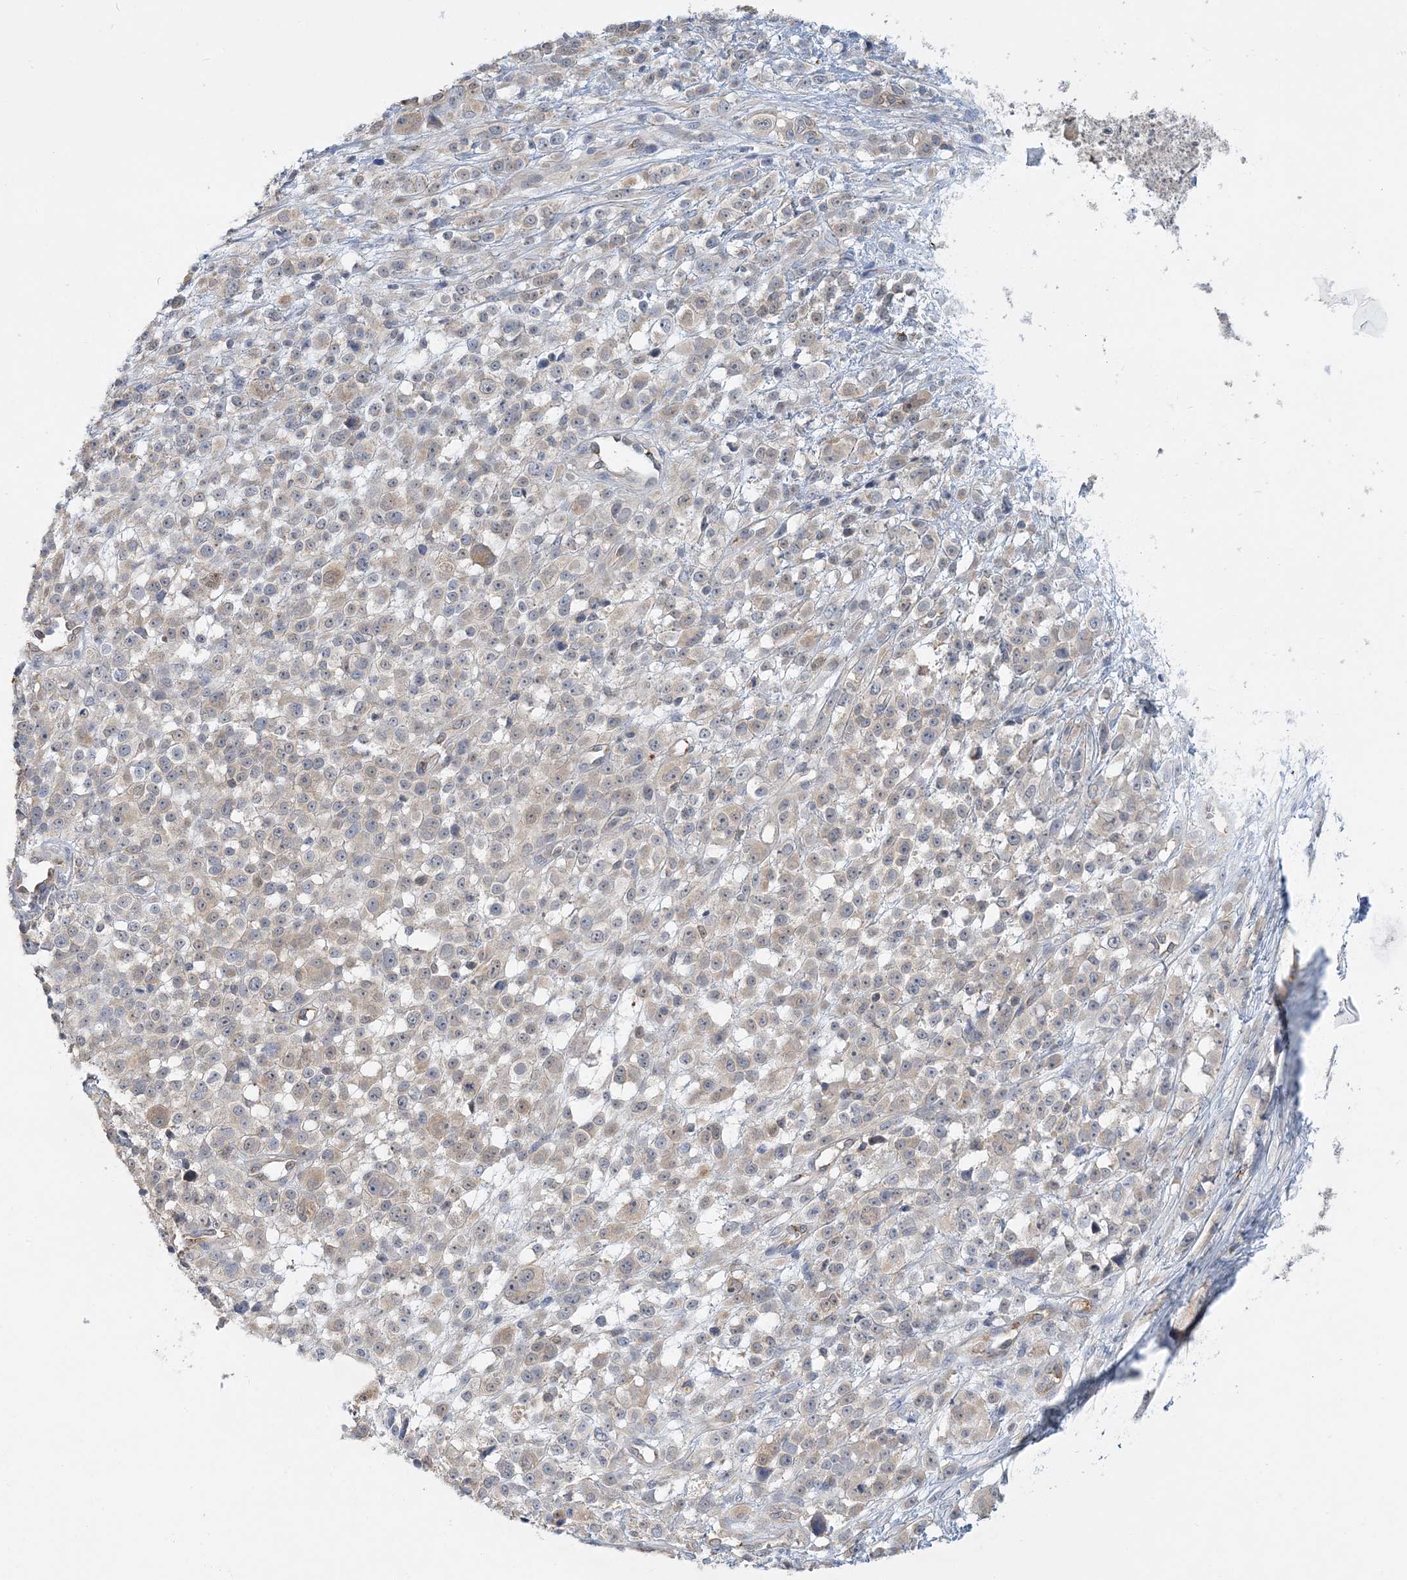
{"staining": {"intensity": "weak", "quantity": "<25%", "location": "cytoplasmic/membranous"}, "tissue": "melanoma", "cell_type": "Tumor cells", "image_type": "cancer", "snomed": [{"axis": "morphology", "description": "Malignant melanoma, NOS"}, {"axis": "topography", "description": "Skin"}], "caption": "Photomicrograph shows no significant protein positivity in tumor cells of malignant melanoma. (Immunohistochemistry, brightfield microscopy, high magnification).", "gene": "INPP1", "patient": {"sex": "female", "age": 55}}